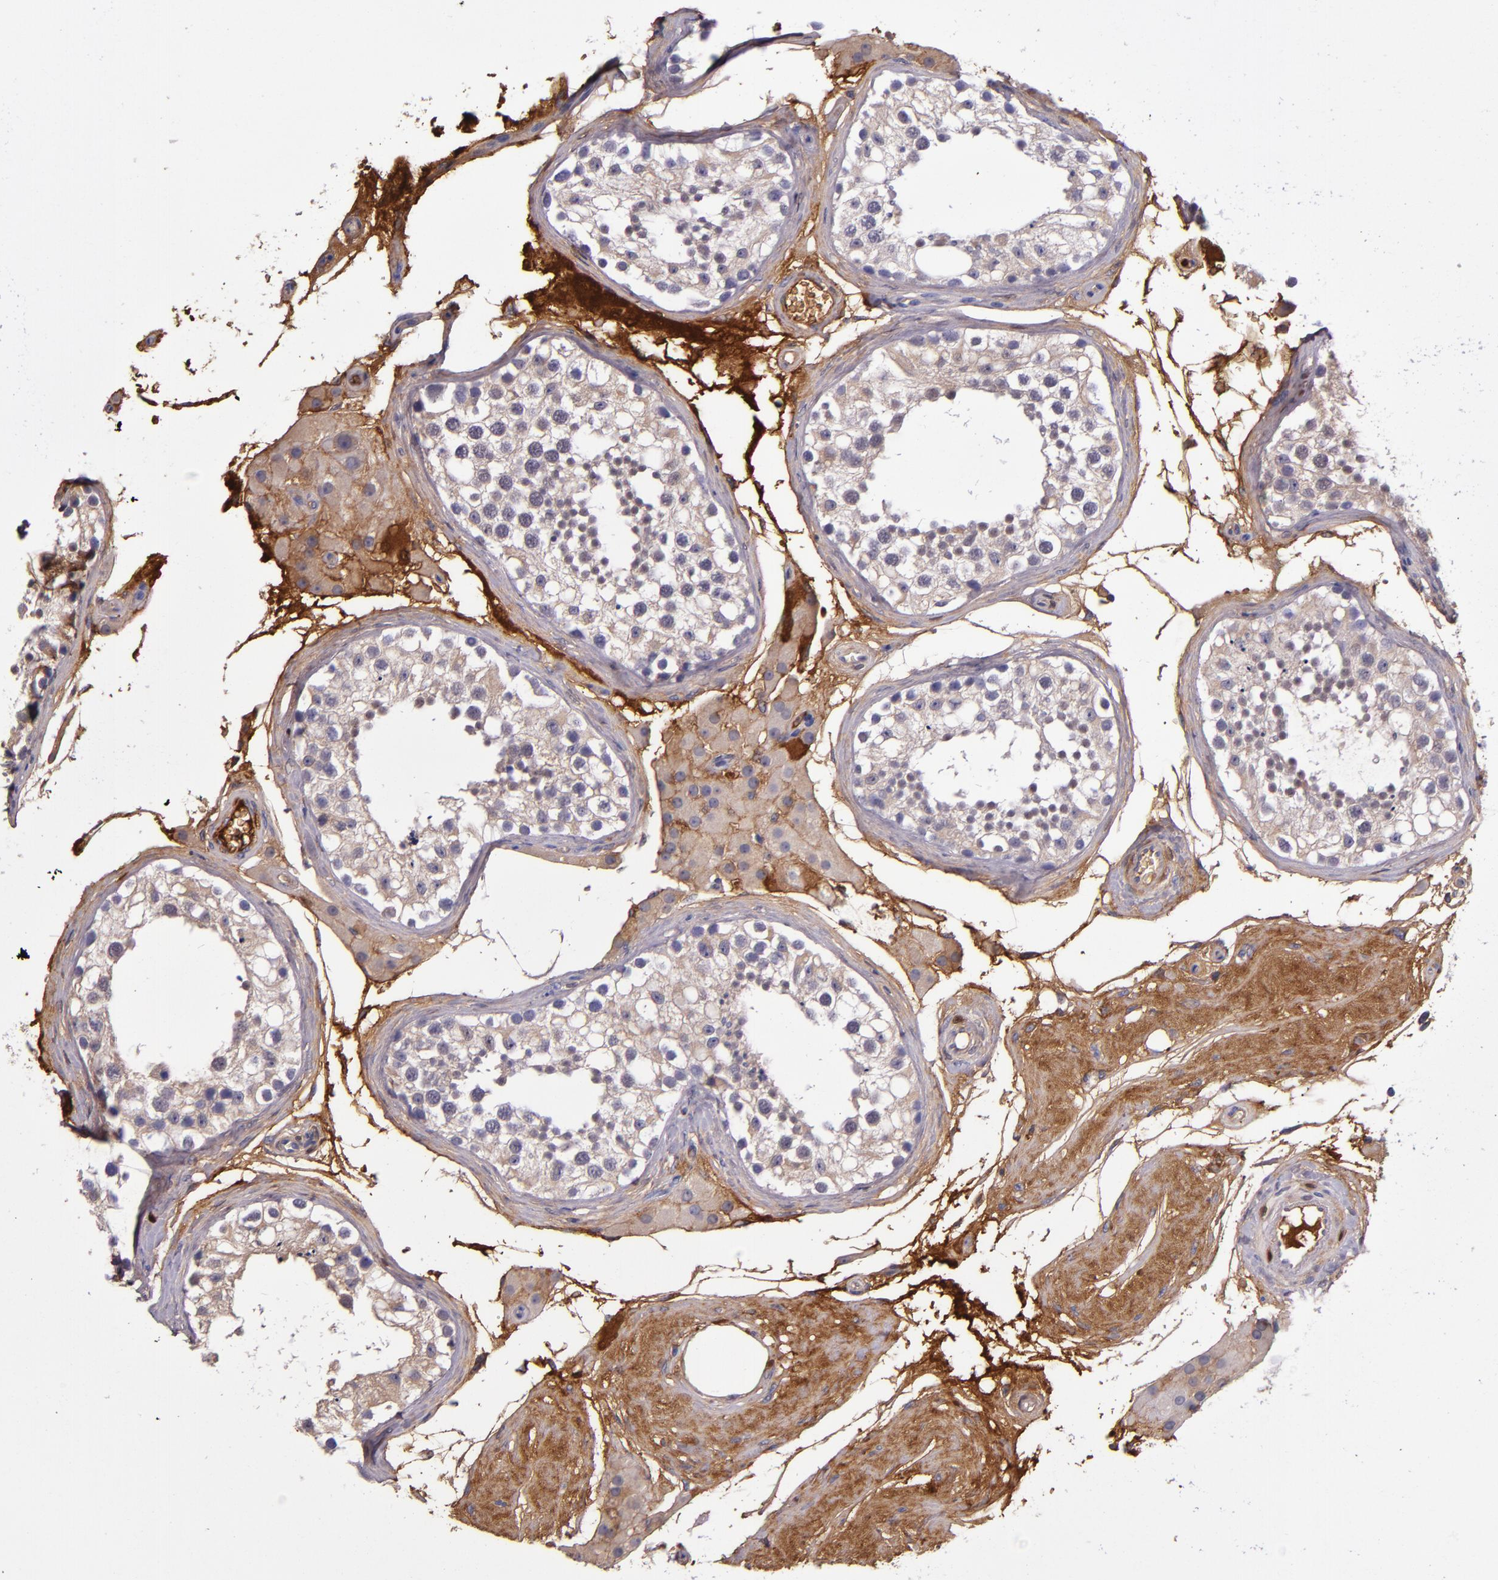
{"staining": {"intensity": "negative", "quantity": "none", "location": "none"}, "tissue": "testis", "cell_type": "Cells in seminiferous ducts", "image_type": "normal", "snomed": [{"axis": "morphology", "description": "Normal tissue, NOS"}, {"axis": "topography", "description": "Testis"}], "caption": "High power microscopy histopathology image of an immunohistochemistry (IHC) image of unremarkable testis, revealing no significant expression in cells in seminiferous ducts. (Brightfield microscopy of DAB IHC at high magnification).", "gene": "CLEC3B", "patient": {"sex": "male", "age": 68}}